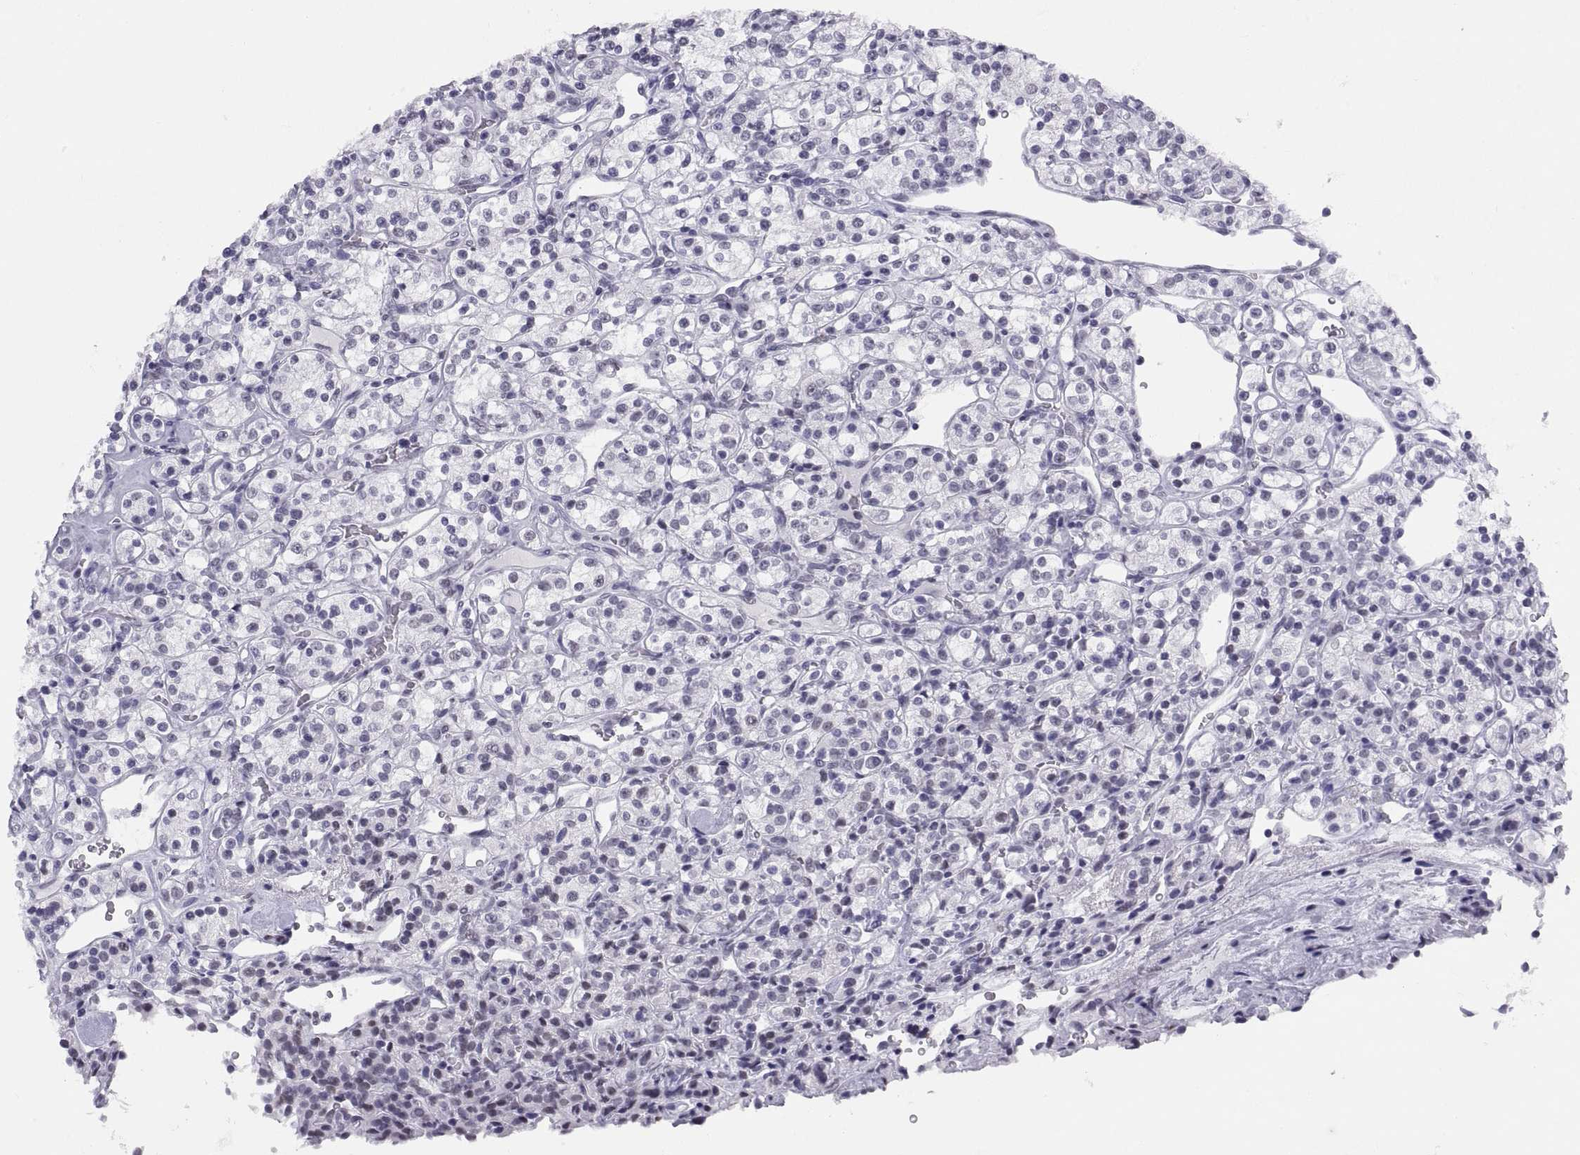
{"staining": {"intensity": "negative", "quantity": "none", "location": "none"}, "tissue": "renal cancer", "cell_type": "Tumor cells", "image_type": "cancer", "snomed": [{"axis": "morphology", "description": "Adenocarcinoma, NOS"}, {"axis": "topography", "description": "Kidney"}], "caption": "This photomicrograph is of adenocarcinoma (renal) stained with IHC to label a protein in brown with the nuclei are counter-stained blue. There is no staining in tumor cells. (Brightfield microscopy of DAB immunohistochemistry (IHC) at high magnification).", "gene": "NEUROD6", "patient": {"sex": "male", "age": 77}}